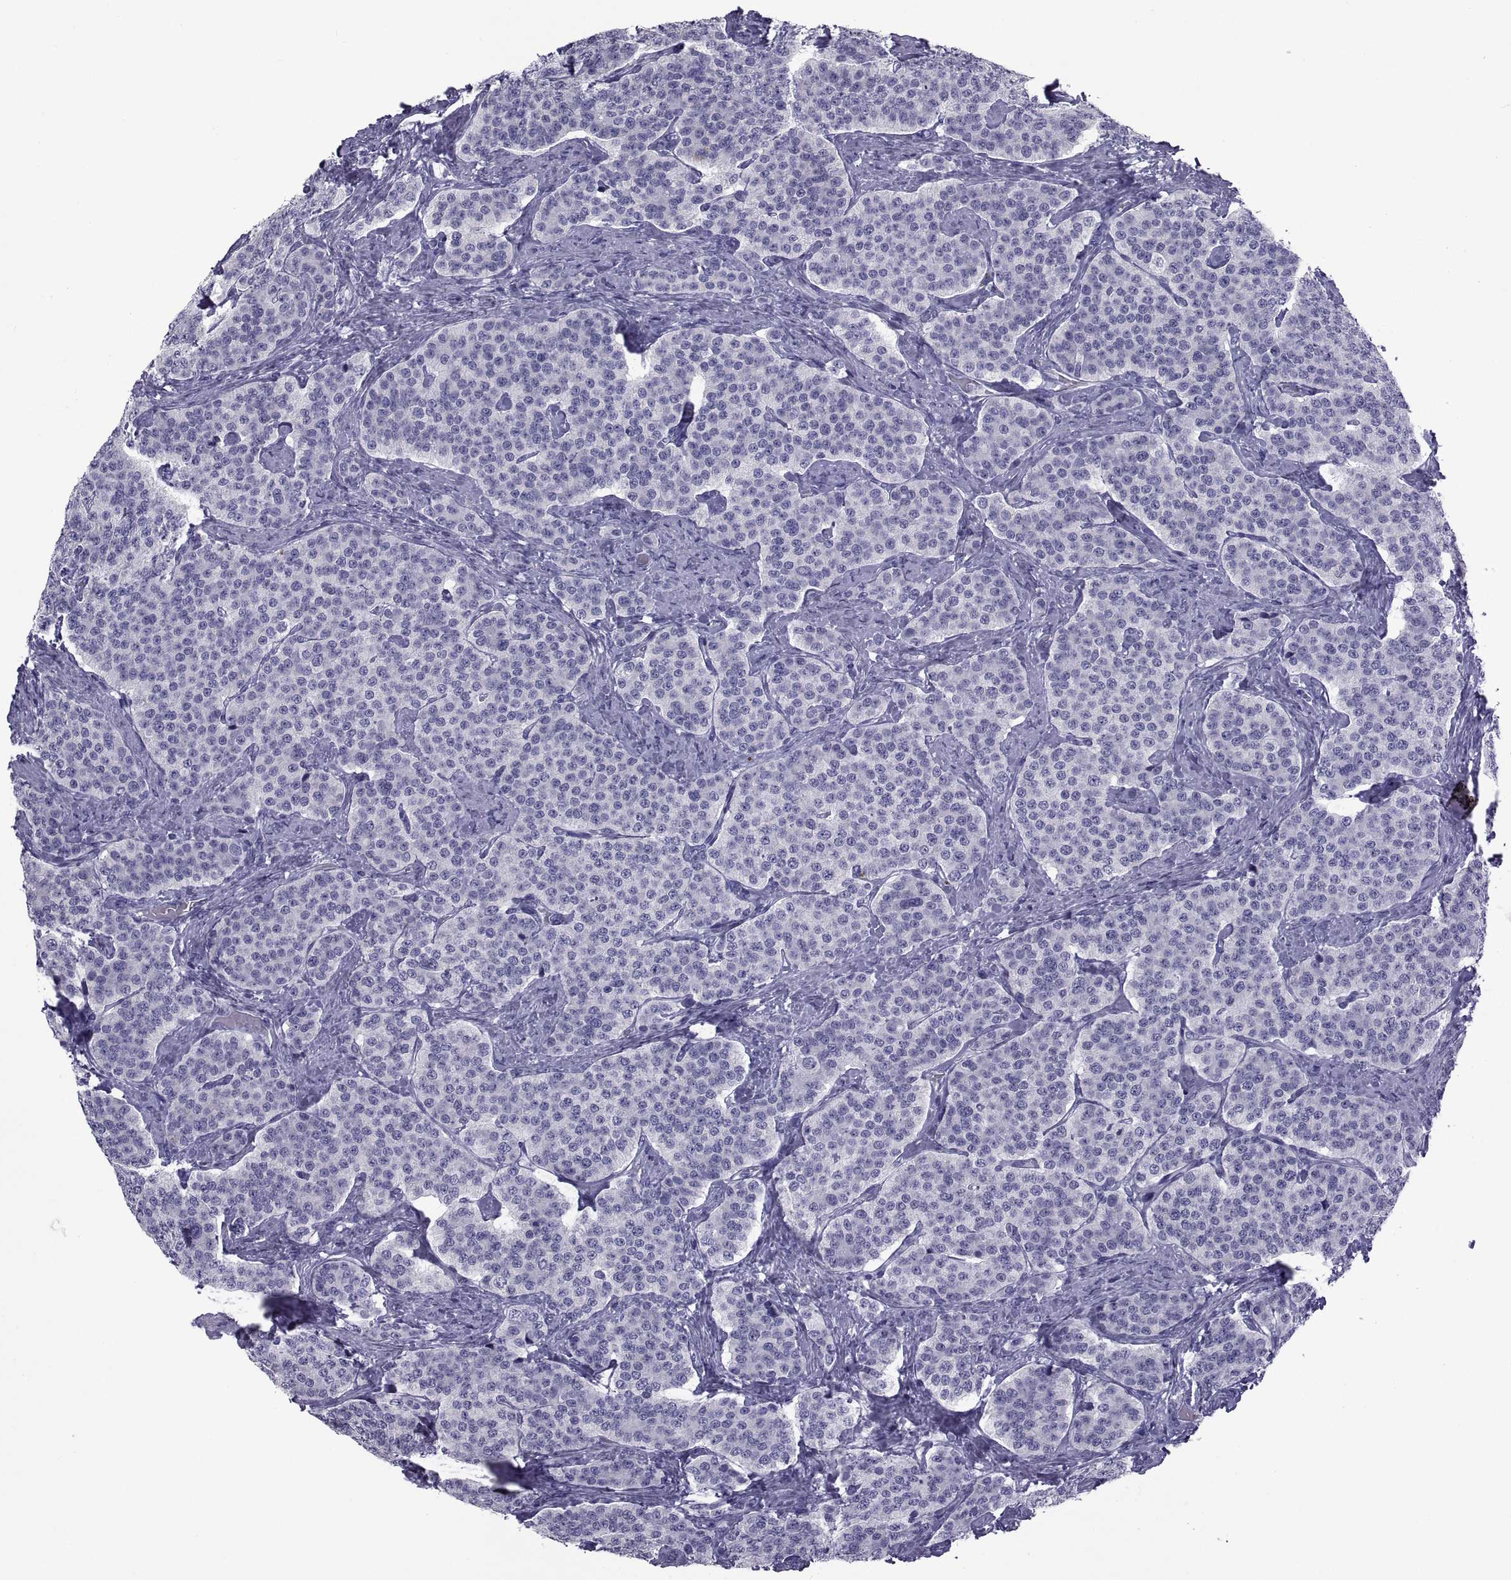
{"staining": {"intensity": "negative", "quantity": "none", "location": "none"}, "tissue": "carcinoid", "cell_type": "Tumor cells", "image_type": "cancer", "snomed": [{"axis": "morphology", "description": "Carcinoid, malignant, NOS"}, {"axis": "topography", "description": "Small intestine"}], "caption": "Immunohistochemistry (IHC) of human carcinoid (malignant) displays no expression in tumor cells.", "gene": "NPTX2", "patient": {"sex": "female", "age": 58}}